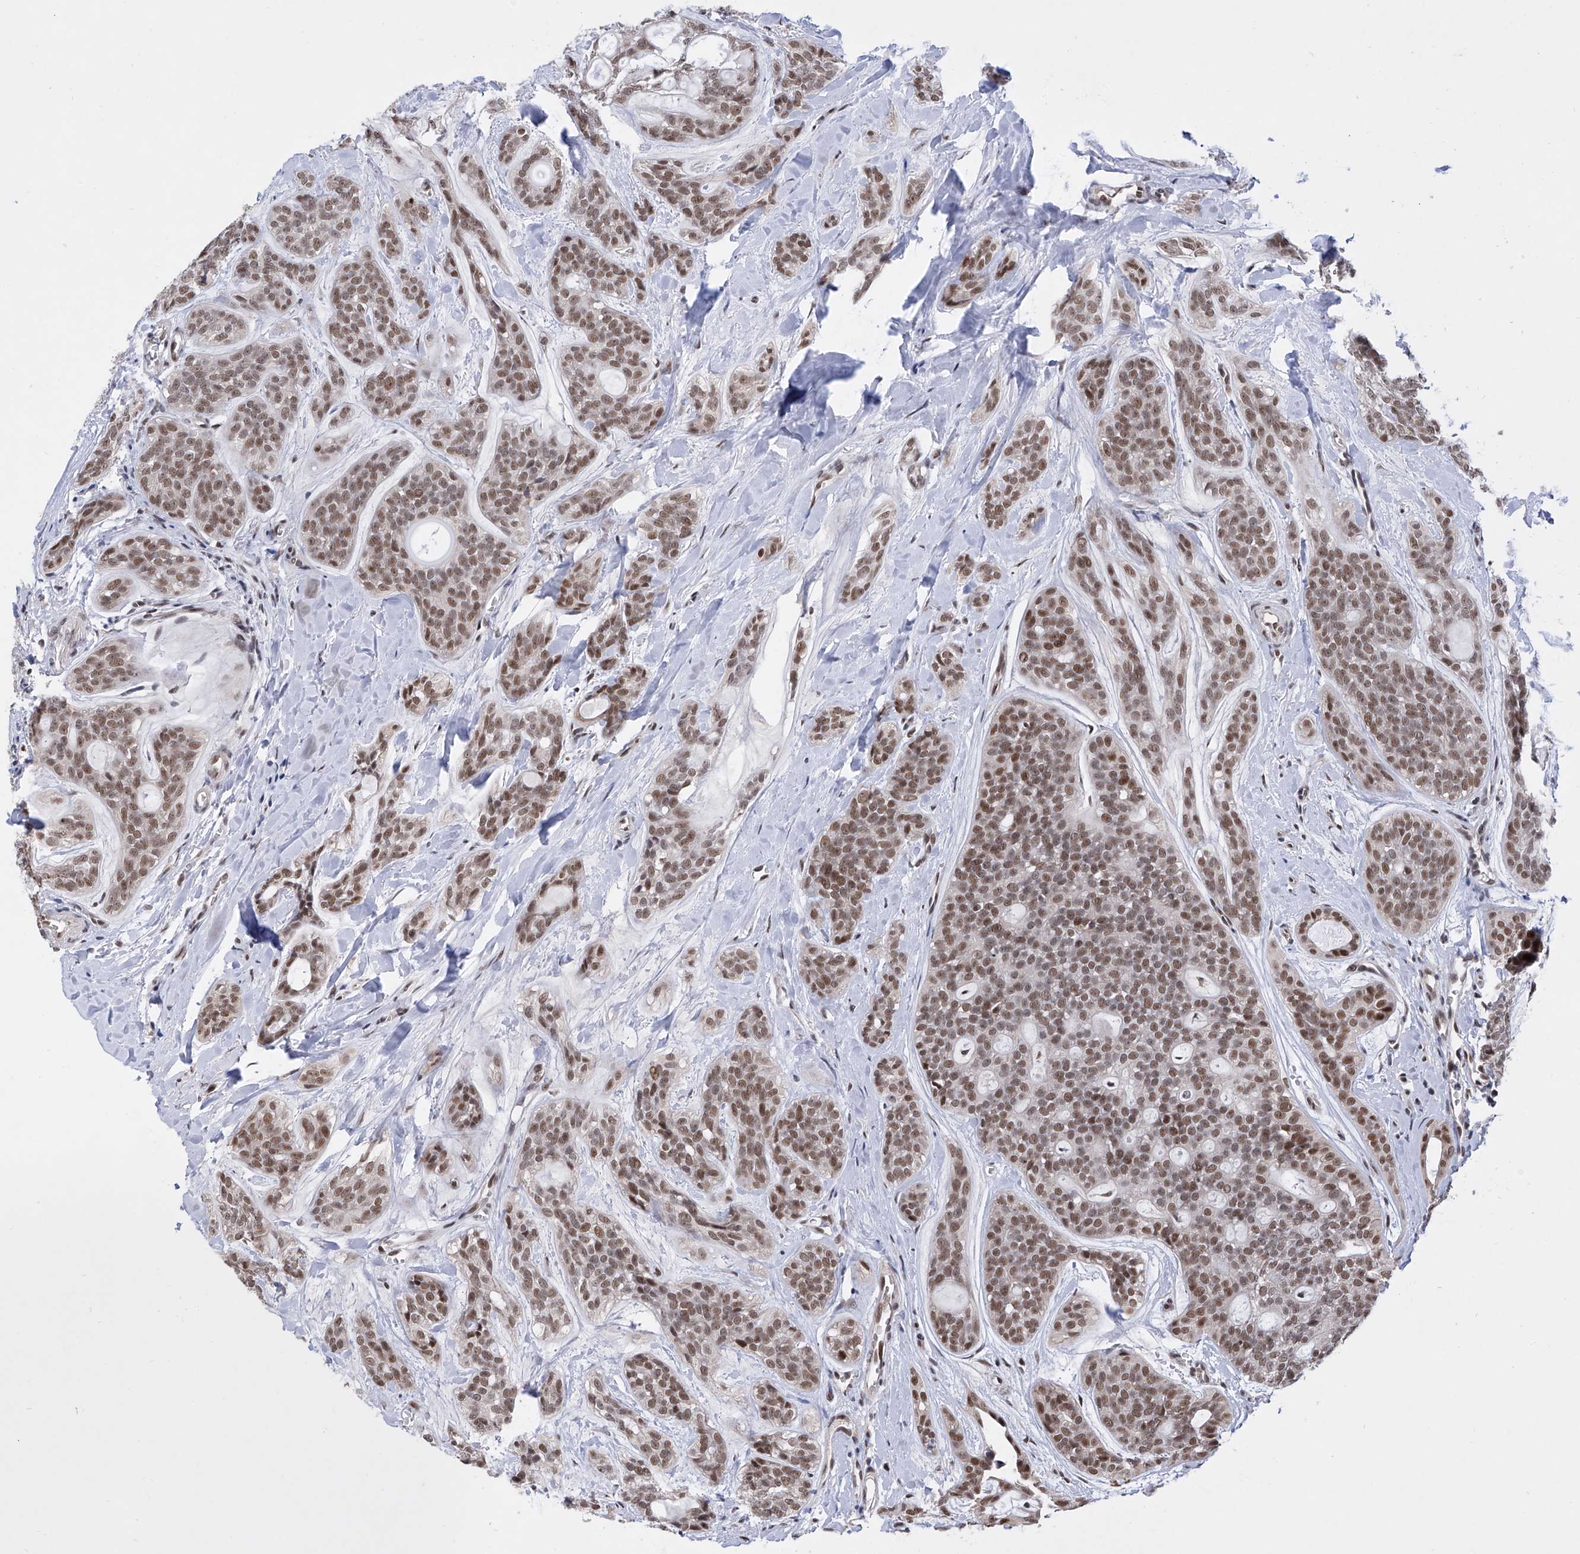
{"staining": {"intensity": "moderate", "quantity": ">75%", "location": "nuclear"}, "tissue": "head and neck cancer", "cell_type": "Tumor cells", "image_type": "cancer", "snomed": [{"axis": "morphology", "description": "Adenocarcinoma, NOS"}, {"axis": "topography", "description": "Head-Neck"}], "caption": "Adenocarcinoma (head and neck) tissue demonstrates moderate nuclear expression in about >75% of tumor cells", "gene": "RAD54L", "patient": {"sex": "male", "age": 66}}